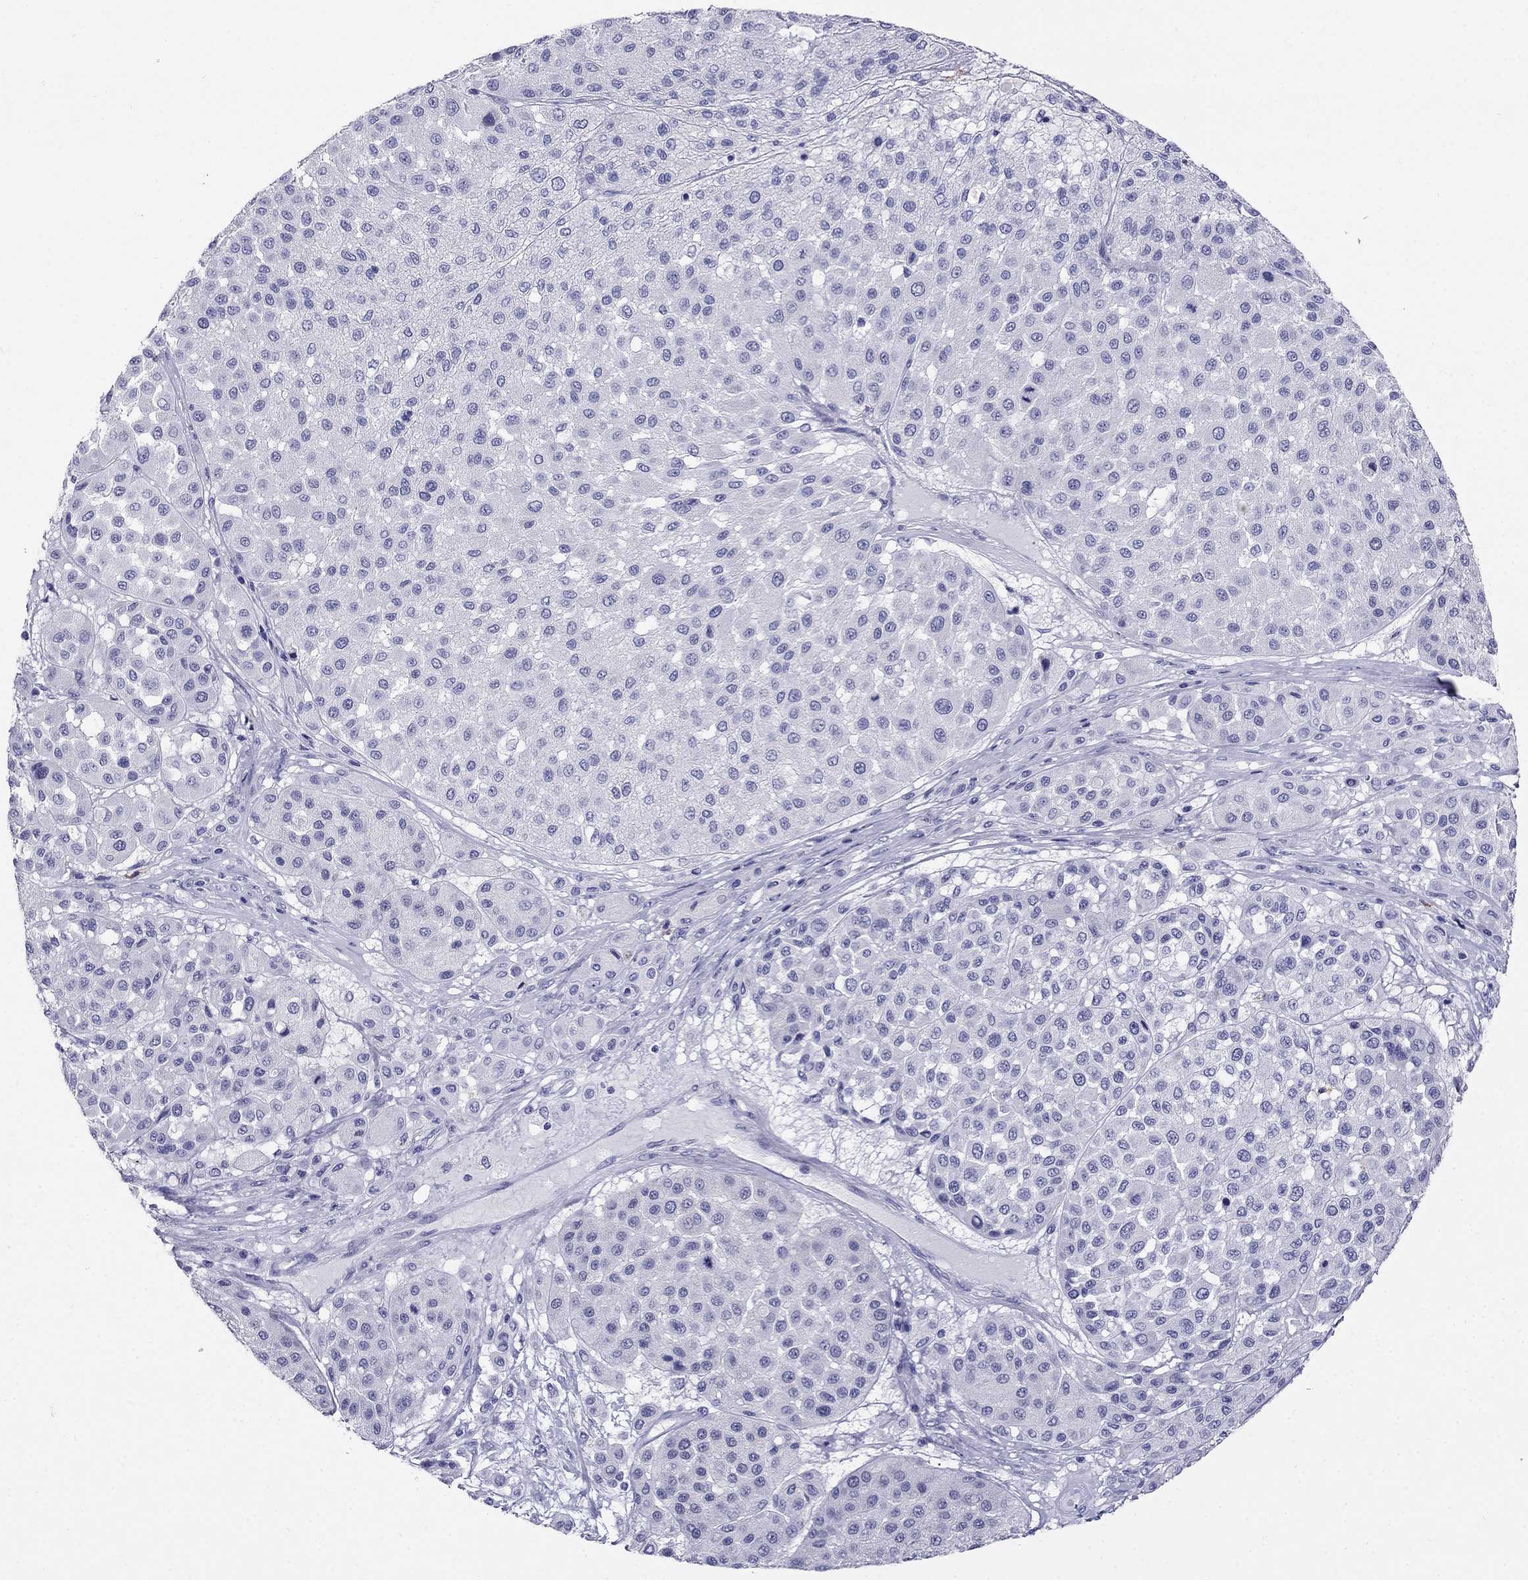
{"staining": {"intensity": "negative", "quantity": "none", "location": "none"}, "tissue": "melanoma", "cell_type": "Tumor cells", "image_type": "cancer", "snomed": [{"axis": "morphology", "description": "Malignant melanoma, Metastatic site"}, {"axis": "topography", "description": "Smooth muscle"}], "caption": "Immunohistochemistry of human melanoma exhibits no expression in tumor cells.", "gene": "PPP1R36", "patient": {"sex": "male", "age": 41}}